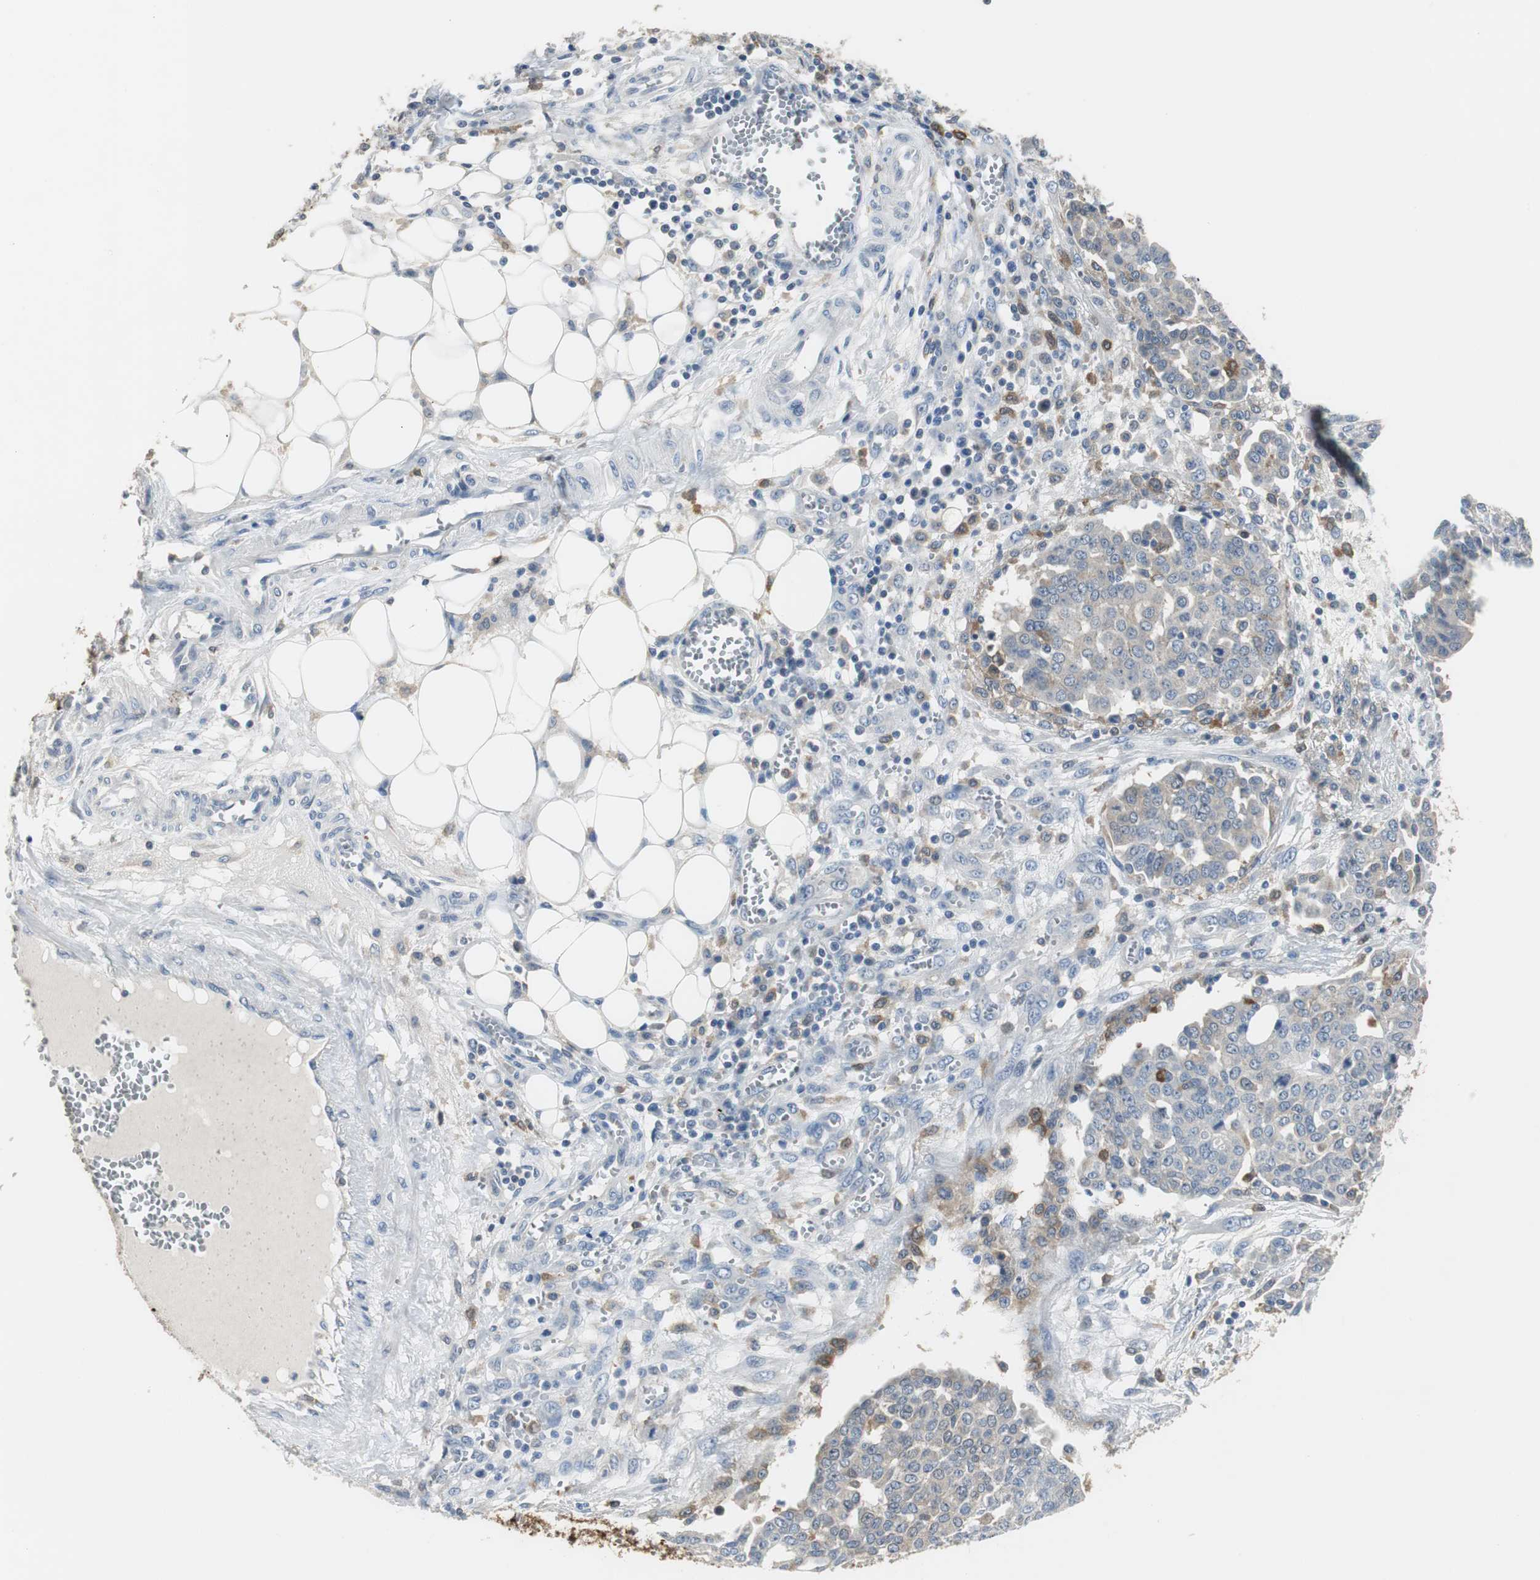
{"staining": {"intensity": "negative", "quantity": "none", "location": "none"}, "tissue": "ovarian cancer", "cell_type": "Tumor cells", "image_type": "cancer", "snomed": [{"axis": "morphology", "description": "Cystadenocarcinoma, serous, NOS"}, {"axis": "topography", "description": "Soft tissue"}, {"axis": "topography", "description": "Ovary"}], "caption": "Ovarian serous cystadenocarcinoma stained for a protein using immunohistochemistry (IHC) shows no staining tumor cells.", "gene": "MSTO1", "patient": {"sex": "female", "age": 57}}